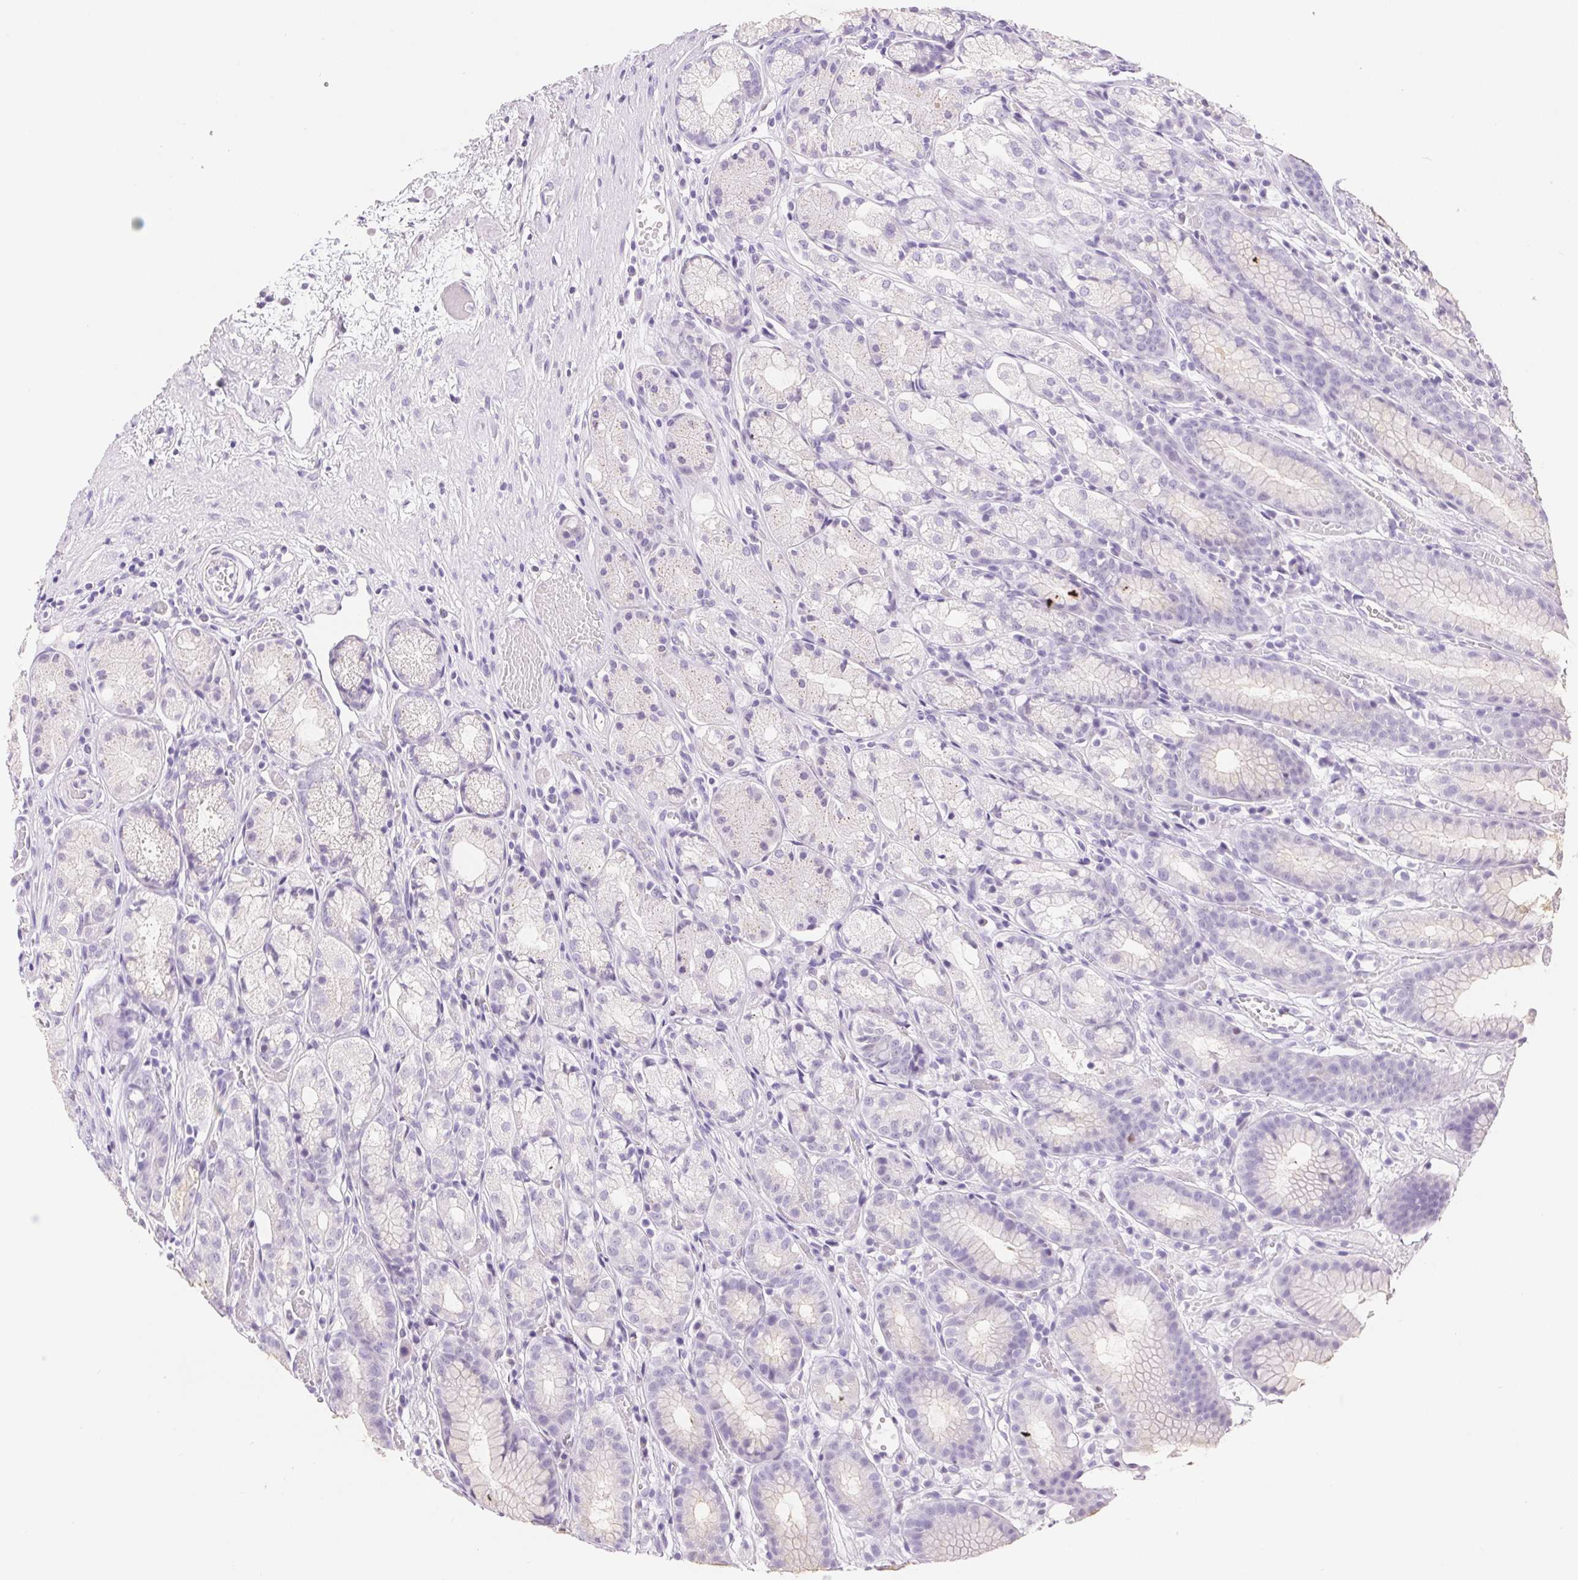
{"staining": {"intensity": "negative", "quantity": "none", "location": "none"}, "tissue": "stomach", "cell_type": "Glandular cells", "image_type": "normal", "snomed": [{"axis": "morphology", "description": "Normal tissue, NOS"}, {"axis": "topography", "description": "Stomach"}], "caption": "The IHC photomicrograph has no significant staining in glandular cells of stomach. The staining is performed using DAB brown chromogen with nuclei counter-stained in using hematoxylin.", "gene": "ASGR2", "patient": {"sex": "male", "age": 70}}